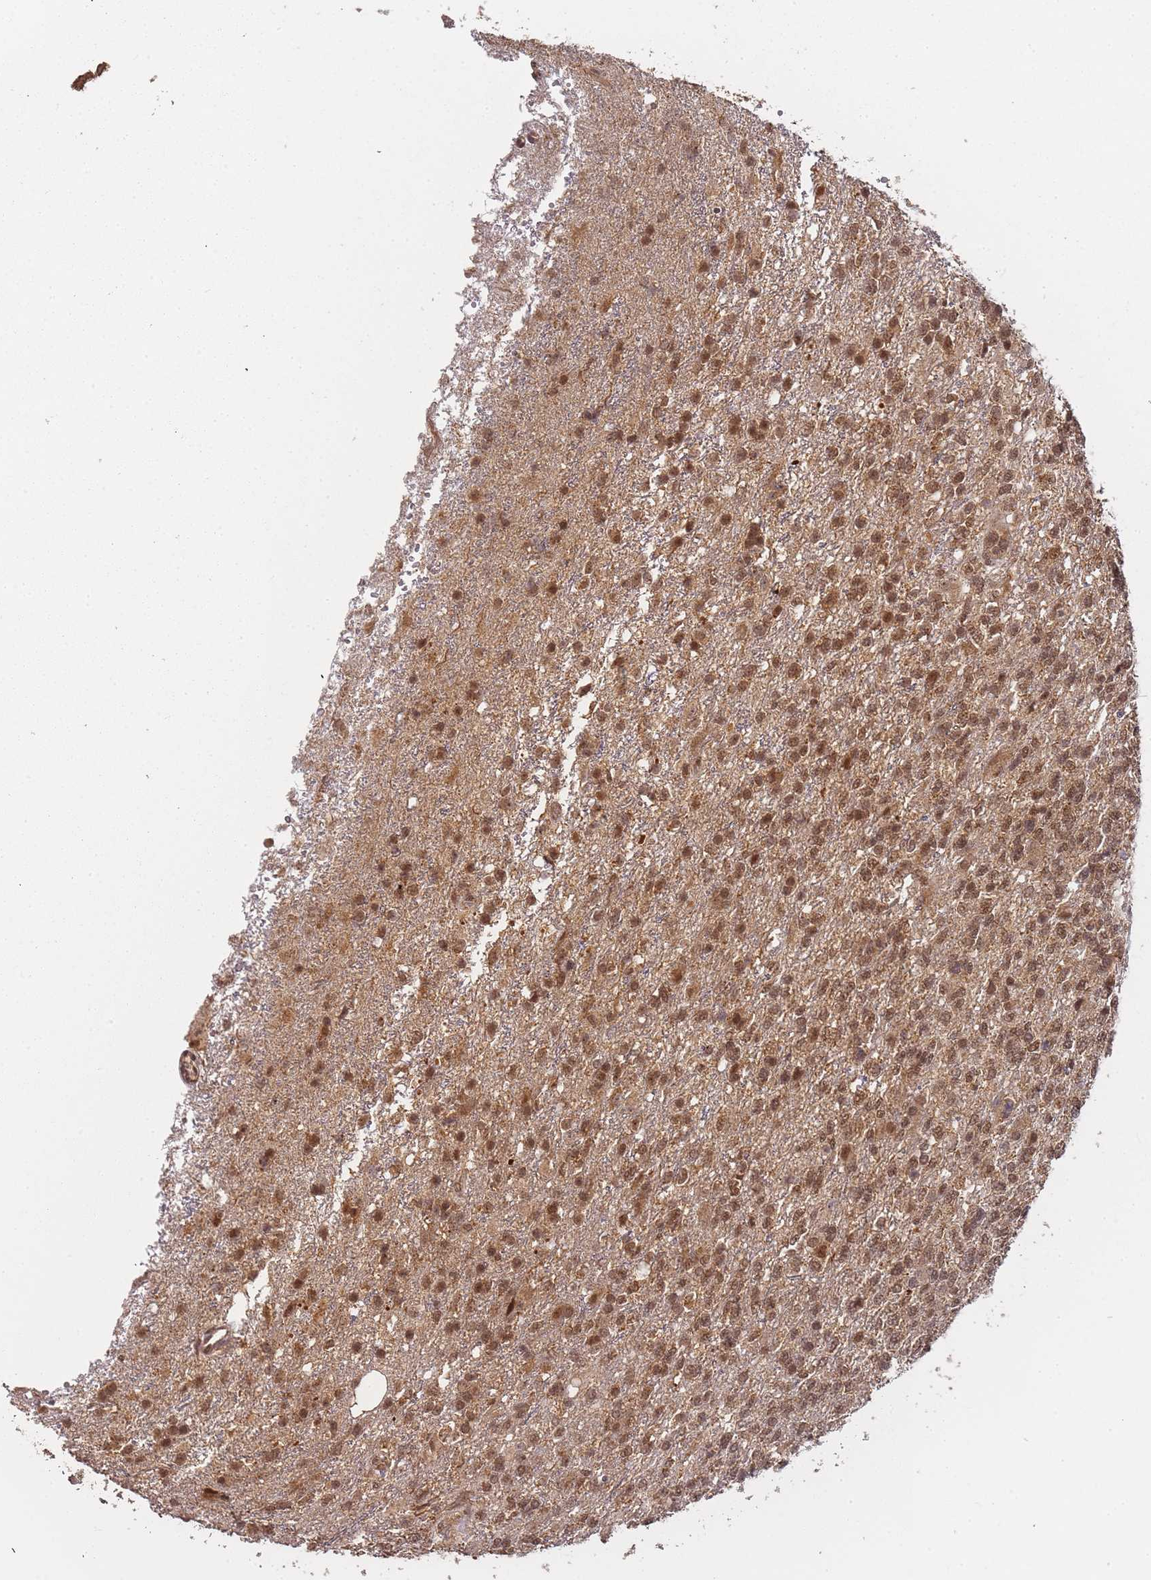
{"staining": {"intensity": "moderate", "quantity": ">75%", "location": "nuclear"}, "tissue": "glioma", "cell_type": "Tumor cells", "image_type": "cancer", "snomed": [{"axis": "morphology", "description": "Glioma, malignant, High grade"}, {"axis": "topography", "description": "Brain"}], "caption": "Glioma was stained to show a protein in brown. There is medium levels of moderate nuclear positivity in approximately >75% of tumor cells. (DAB IHC, brown staining for protein, blue staining for nuclei).", "gene": "ZNF497", "patient": {"sex": "male", "age": 56}}